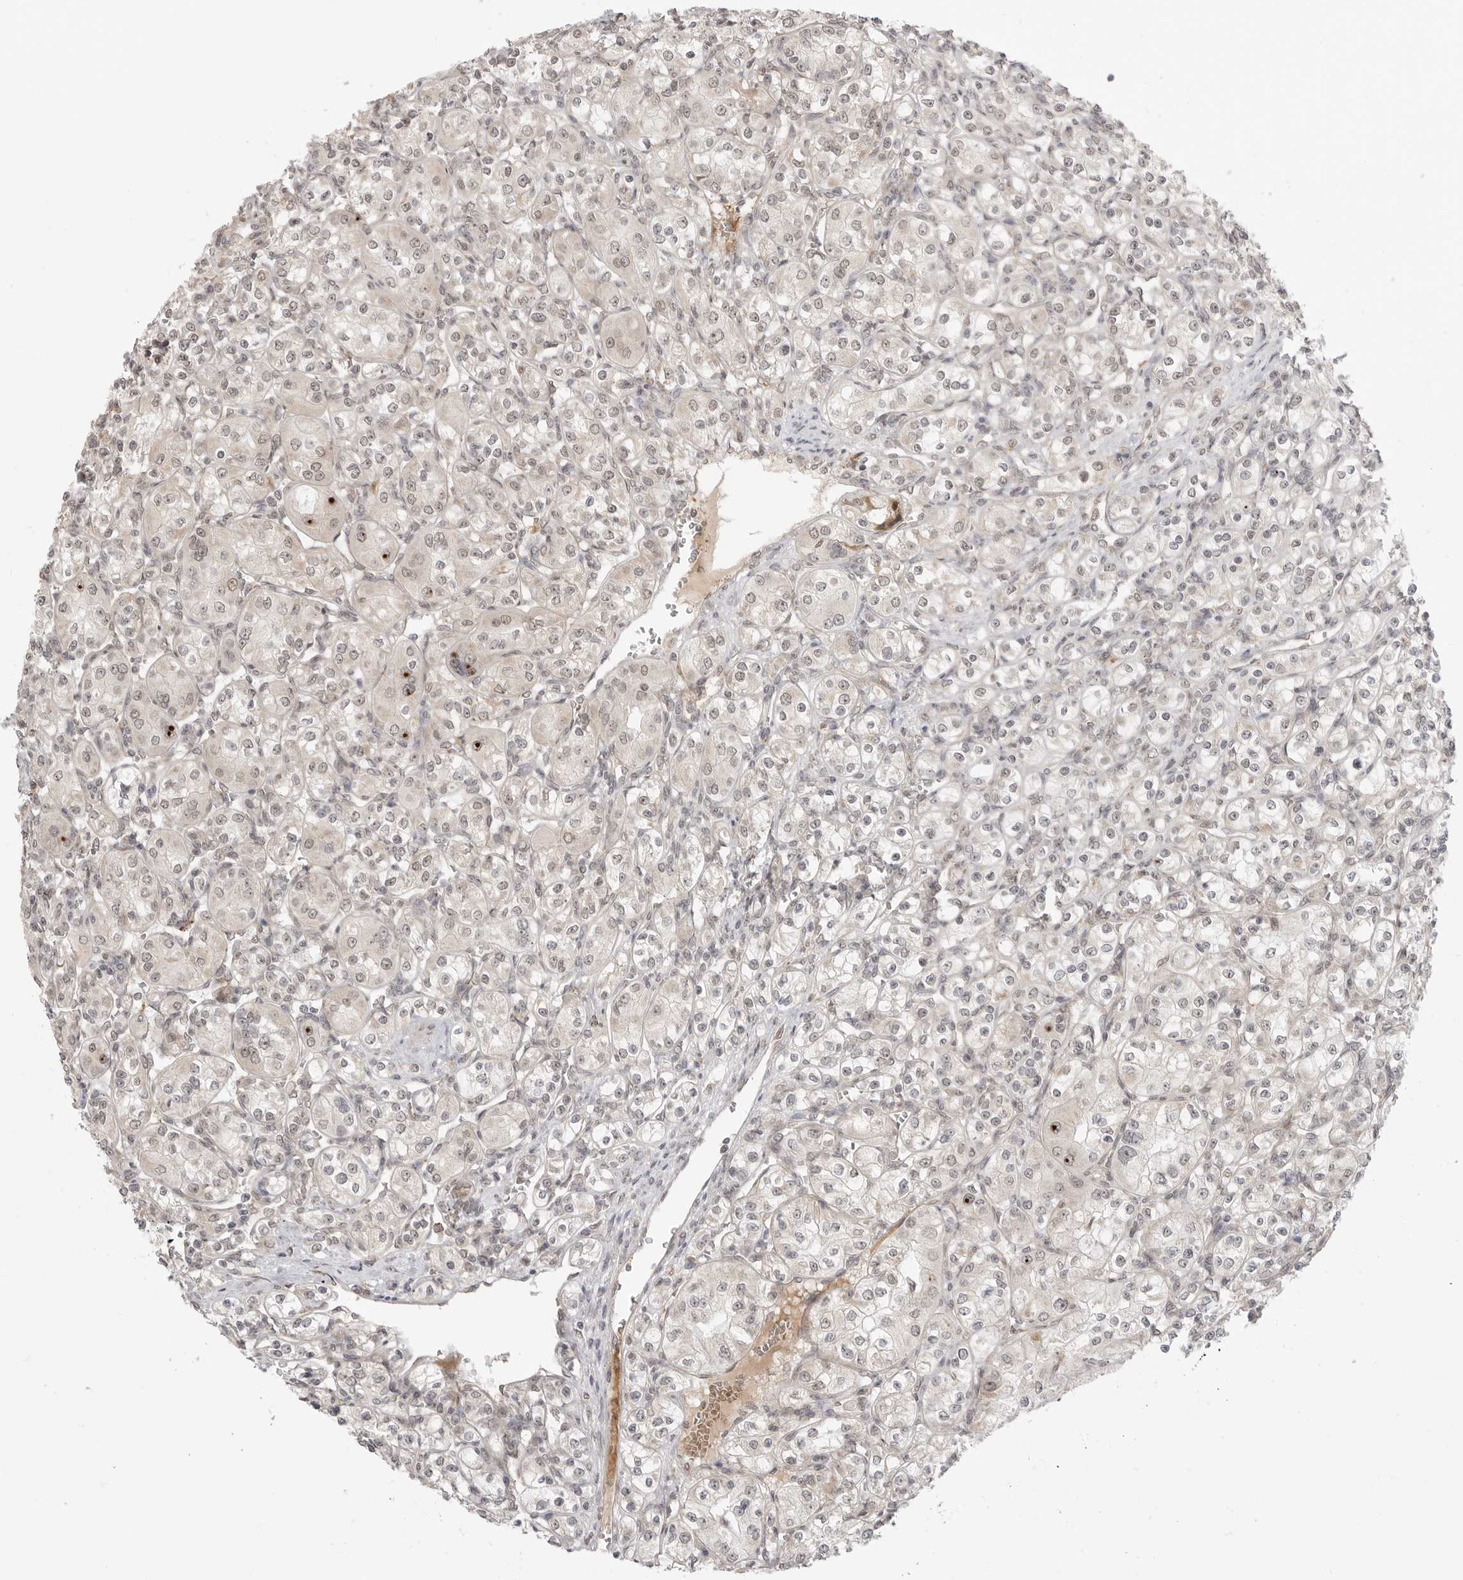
{"staining": {"intensity": "weak", "quantity": "<25%", "location": "nuclear"}, "tissue": "renal cancer", "cell_type": "Tumor cells", "image_type": "cancer", "snomed": [{"axis": "morphology", "description": "Adenocarcinoma, NOS"}, {"axis": "topography", "description": "Kidney"}], "caption": "Image shows no protein positivity in tumor cells of adenocarcinoma (renal) tissue.", "gene": "KALRN", "patient": {"sex": "male", "age": 77}}